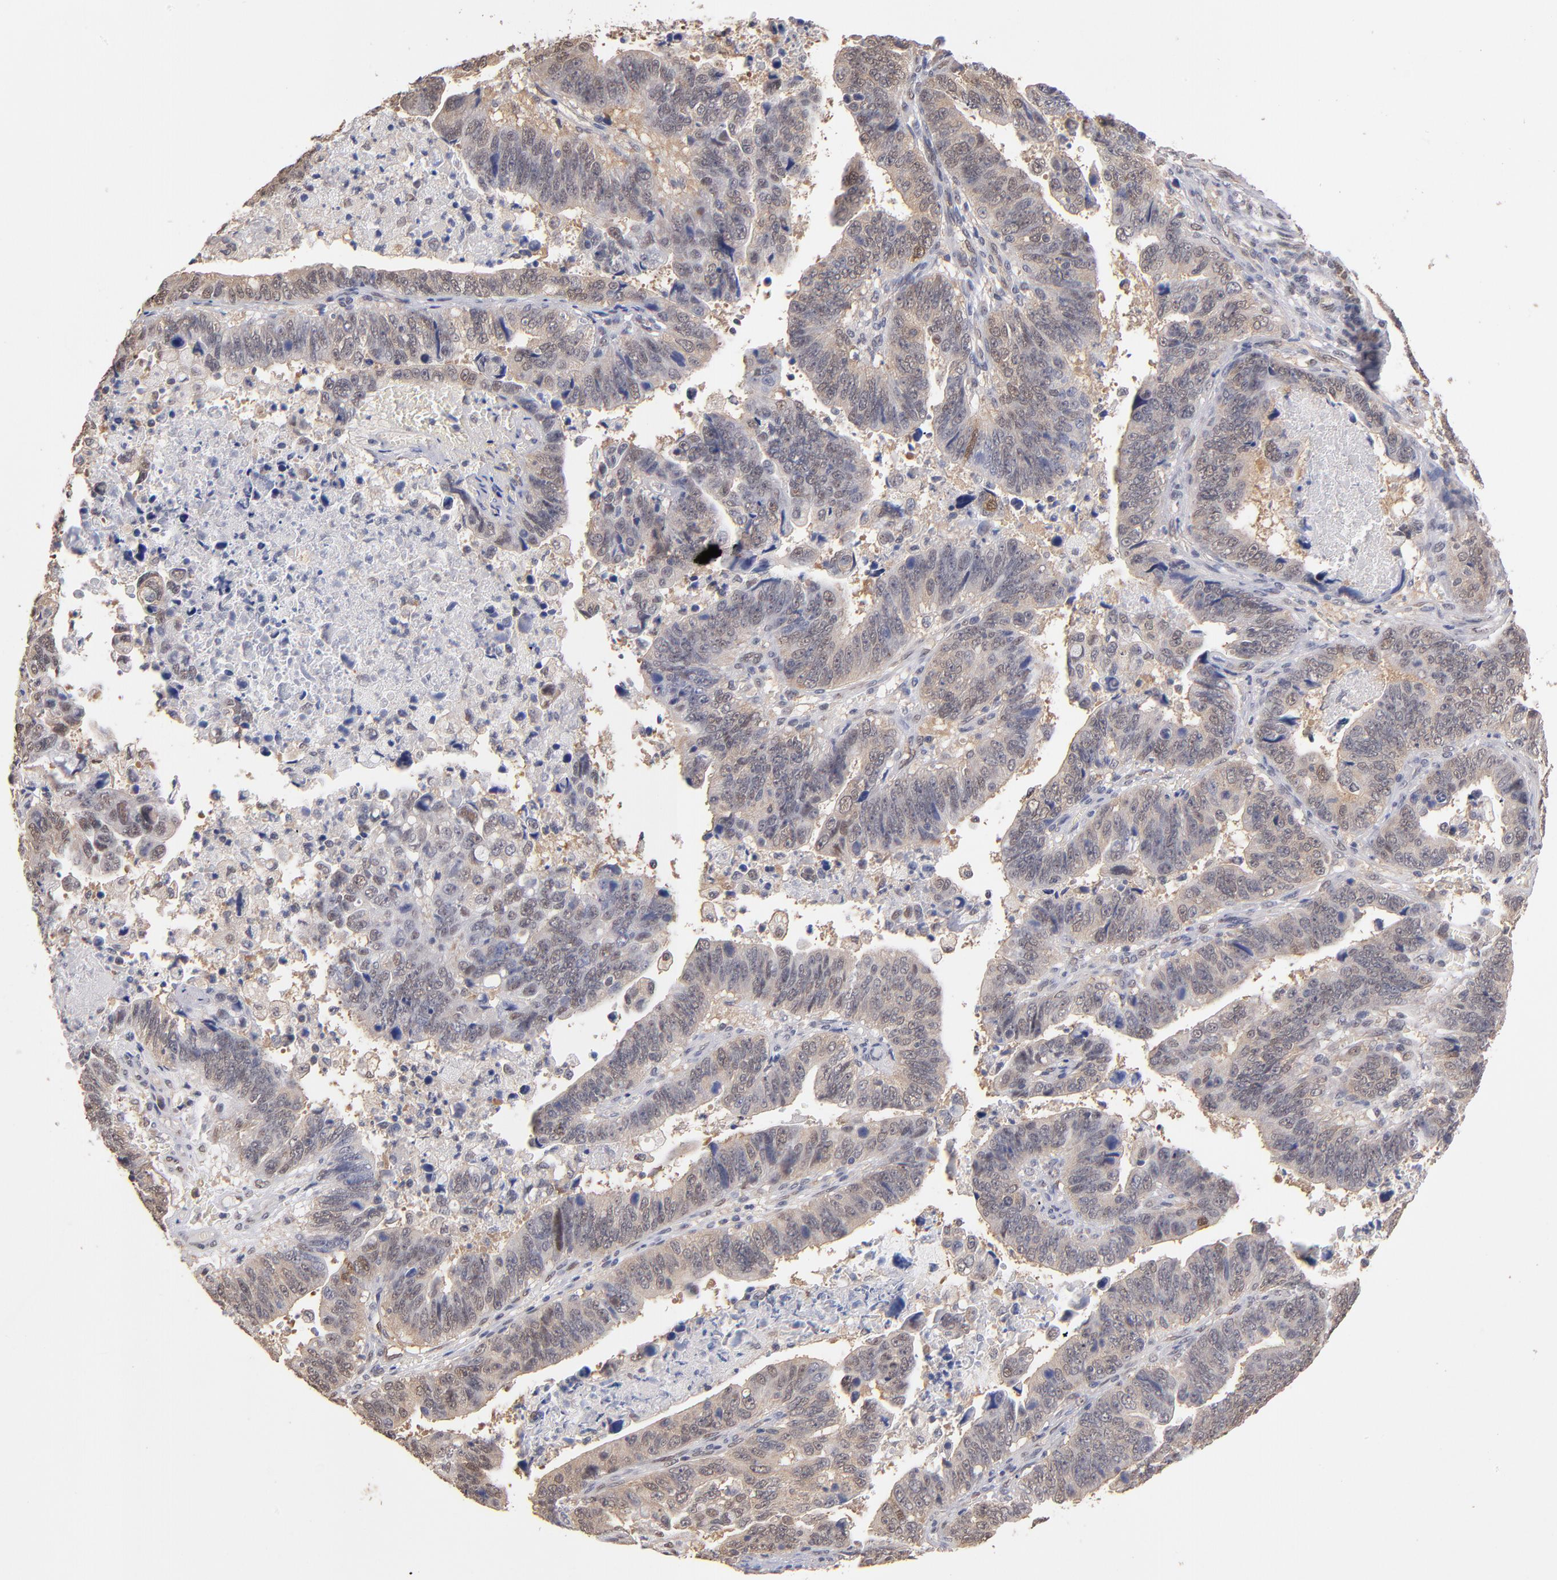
{"staining": {"intensity": "weak", "quantity": "25%-75%", "location": "cytoplasmic/membranous"}, "tissue": "stomach cancer", "cell_type": "Tumor cells", "image_type": "cancer", "snomed": [{"axis": "morphology", "description": "Adenocarcinoma, NOS"}, {"axis": "topography", "description": "Stomach, upper"}], "caption": "Immunohistochemistry (IHC) (DAB (3,3'-diaminobenzidine)) staining of human stomach cancer reveals weak cytoplasmic/membranous protein positivity in approximately 25%-75% of tumor cells.", "gene": "PSMD10", "patient": {"sex": "female", "age": 50}}